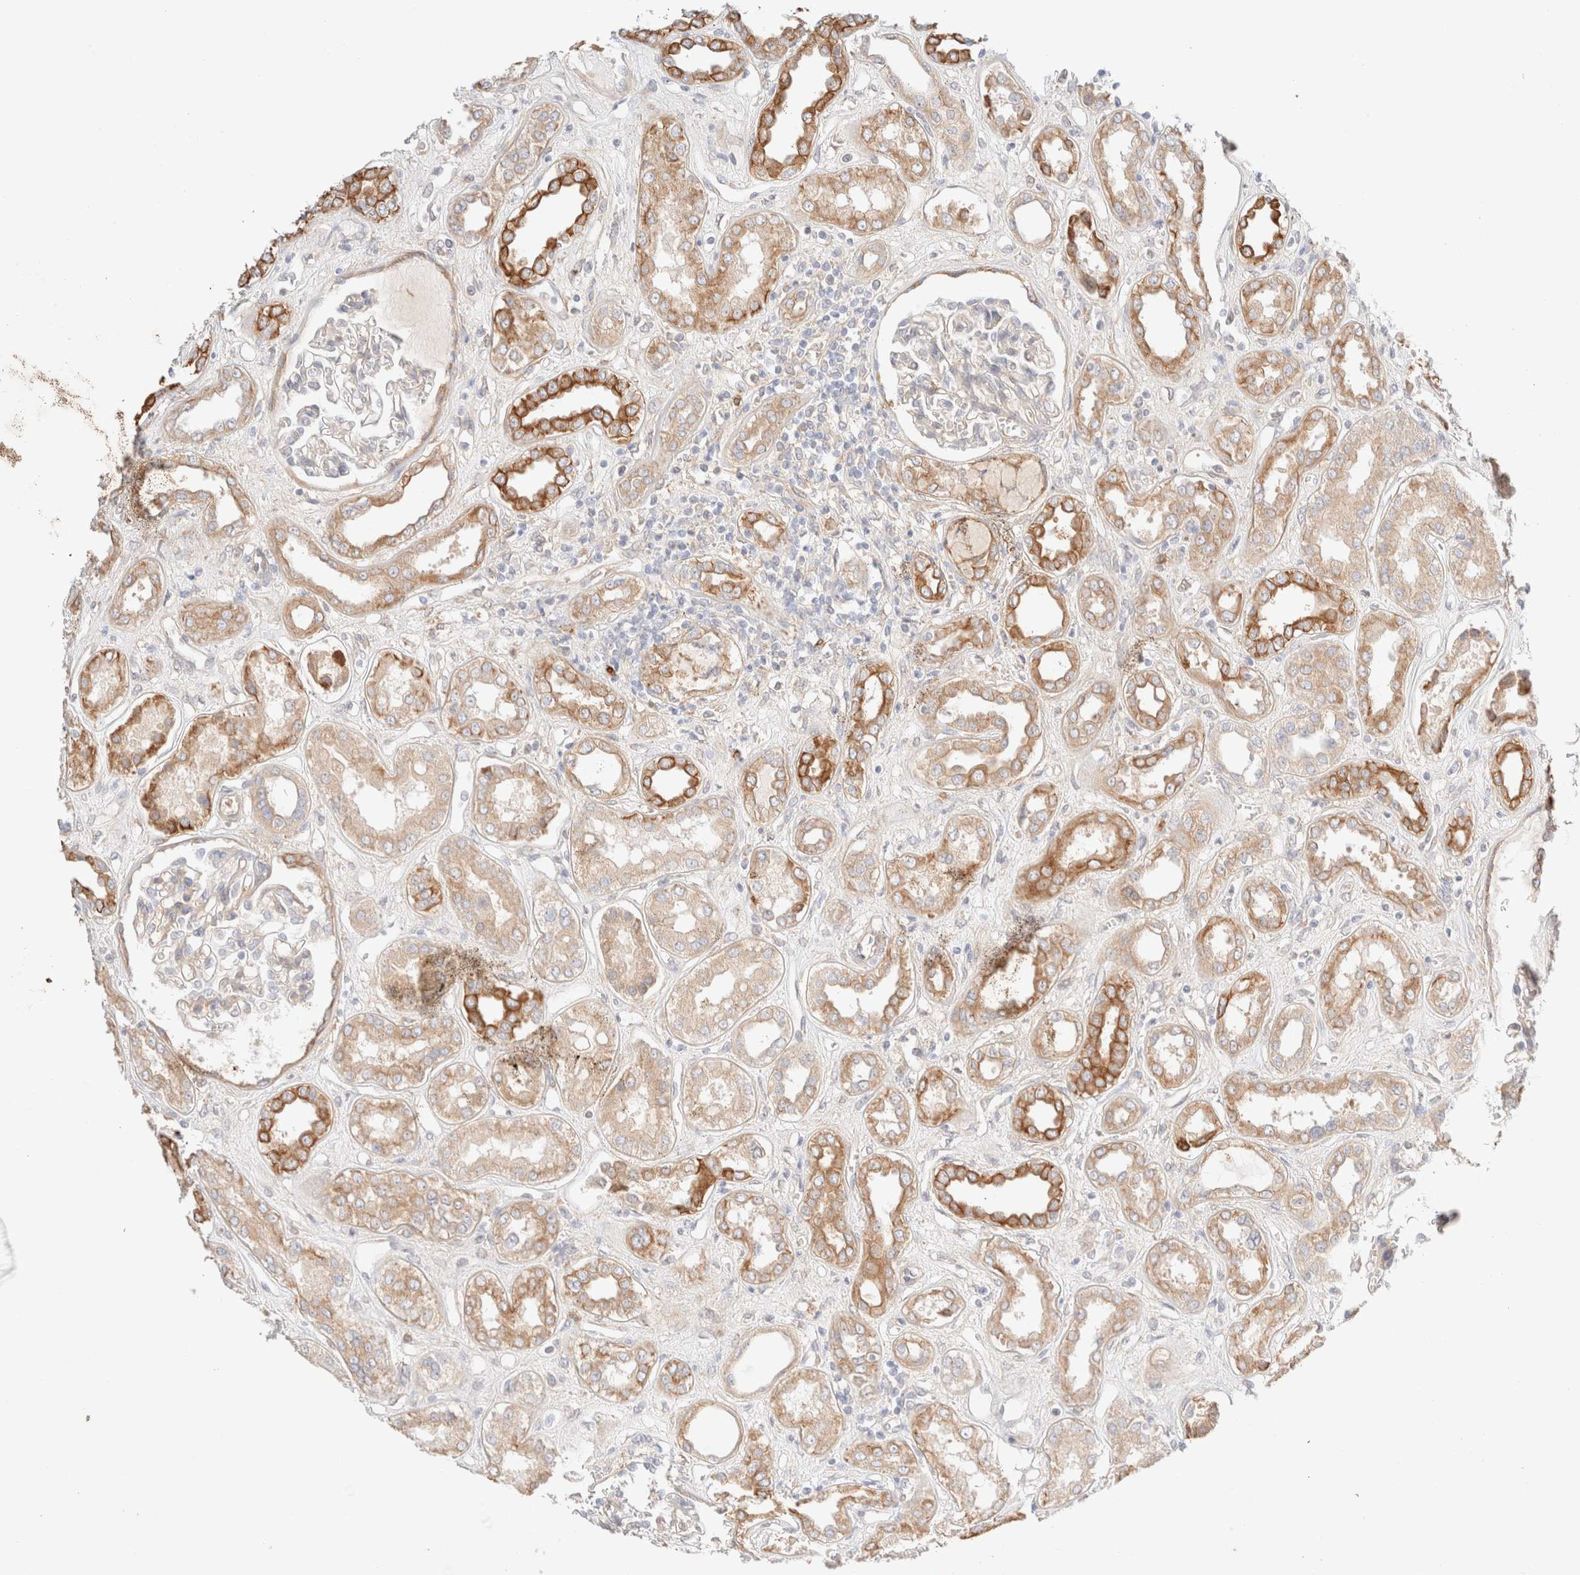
{"staining": {"intensity": "moderate", "quantity": "<25%", "location": "cytoplasmic/membranous"}, "tissue": "kidney", "cell_type": "Cells in glomeruli", "image_type": "normal", "snomed": [{"axis": "morphology", "description": "Normal tissue, NOS"}, {"axis": "topography", "description": "Kidney"}], "caption": "A brown stain labels moderate cytoplasmic/membranous staining of a protein in cells in glomeruli of benign human kidney. The staining is performed using DAB brown chromogen to label protein expression. The nuclei are counter-stained blue using hematoxylin.", "gene": "NIBAN2", "patient": {"sex": "male", "age": 59}}